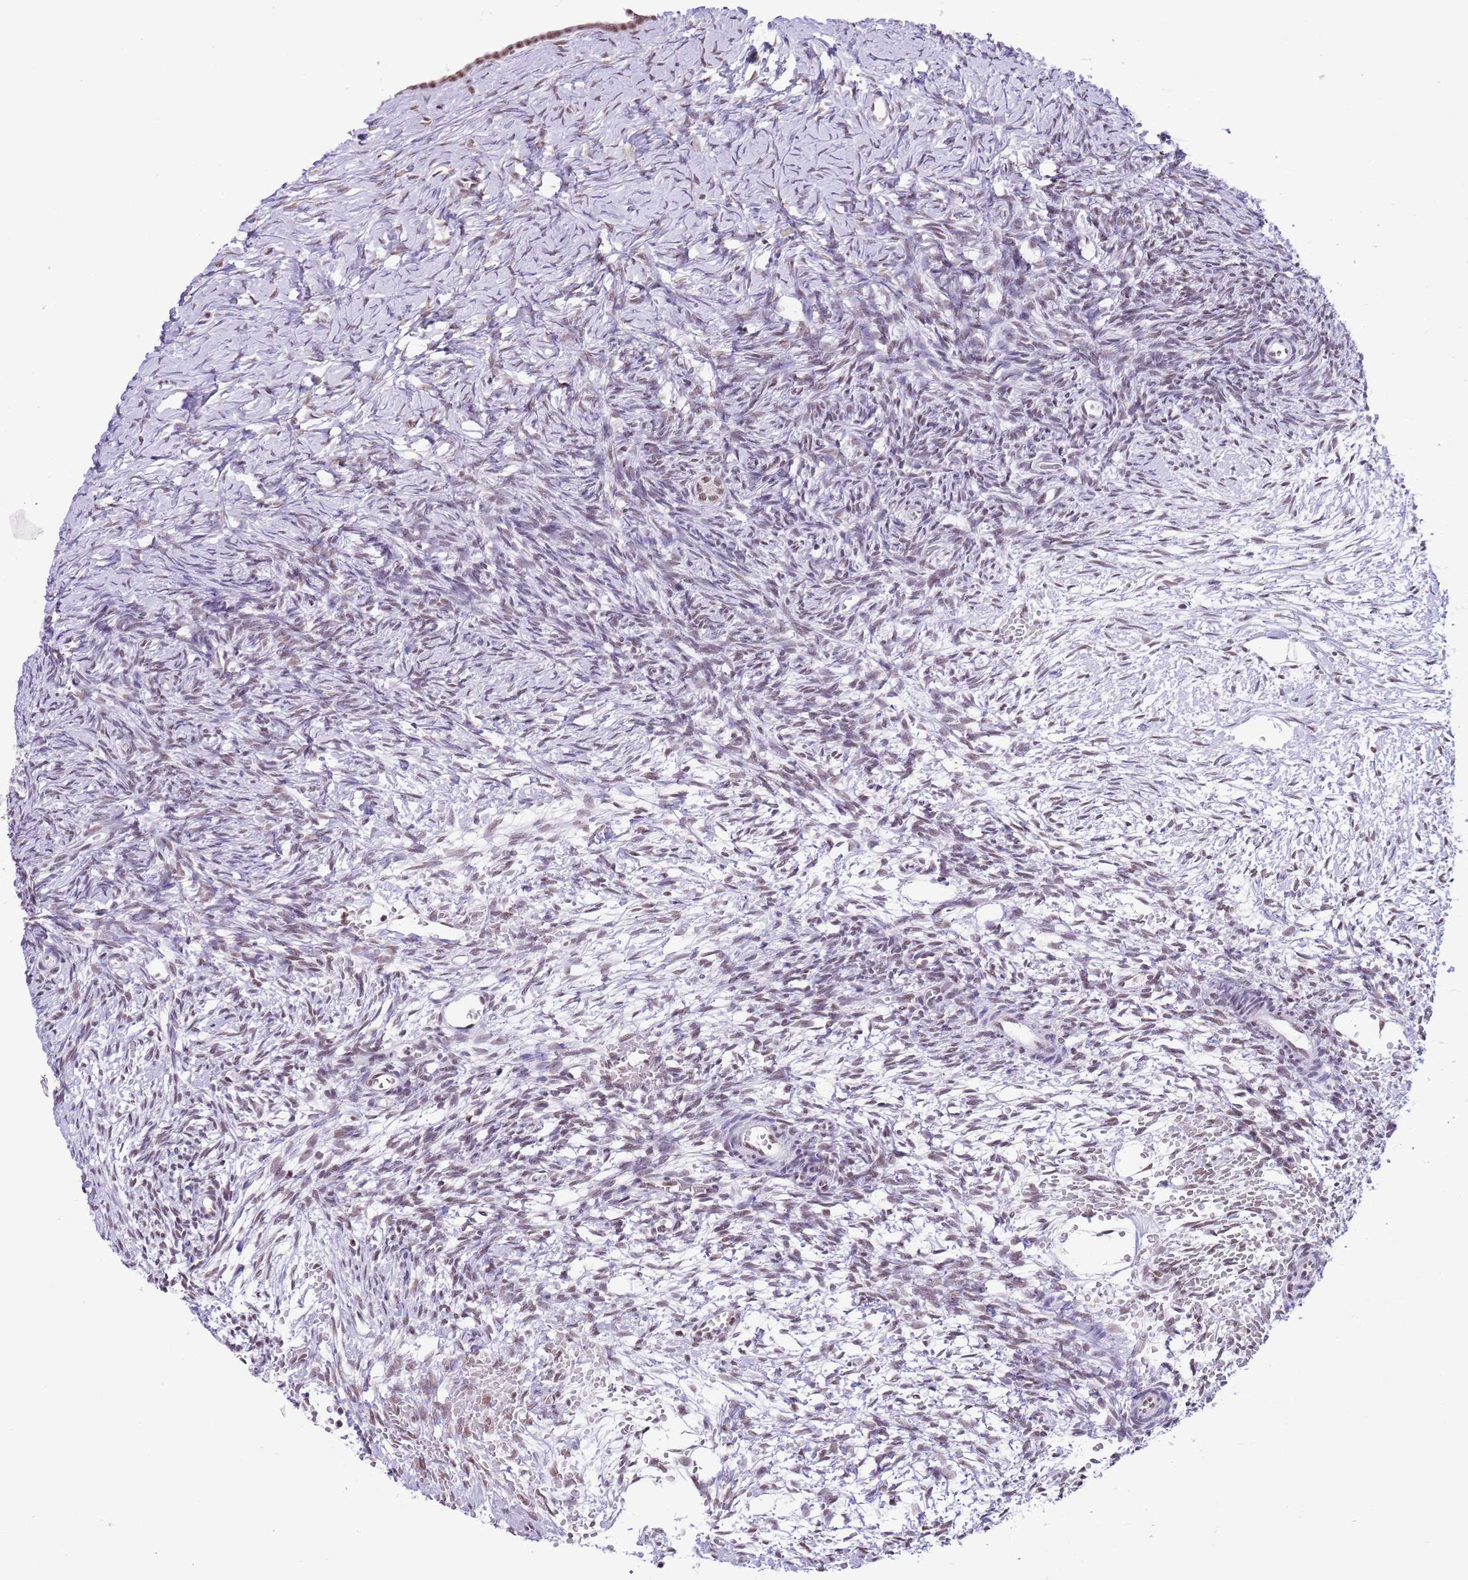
{"staining": {"intensity": "weak", "quantity": "25%-75%", "location": "nuclear"}, "tissue": "ovary", "cell_type": "Ovarian stroma cells", "image_type": "normal", "snomed": [{"axis": "morphology", "description": "Normal tissue, NOS"}, {"axis": "topography", "description": "Ovary"}], "caption": "Ovarian stroma cells demonstrate weak nuclear staining in approximately 25%-75% of cells in normal ovary.", "gene": "SF3A2", "patient": {"sex": "female", "age": 39}}